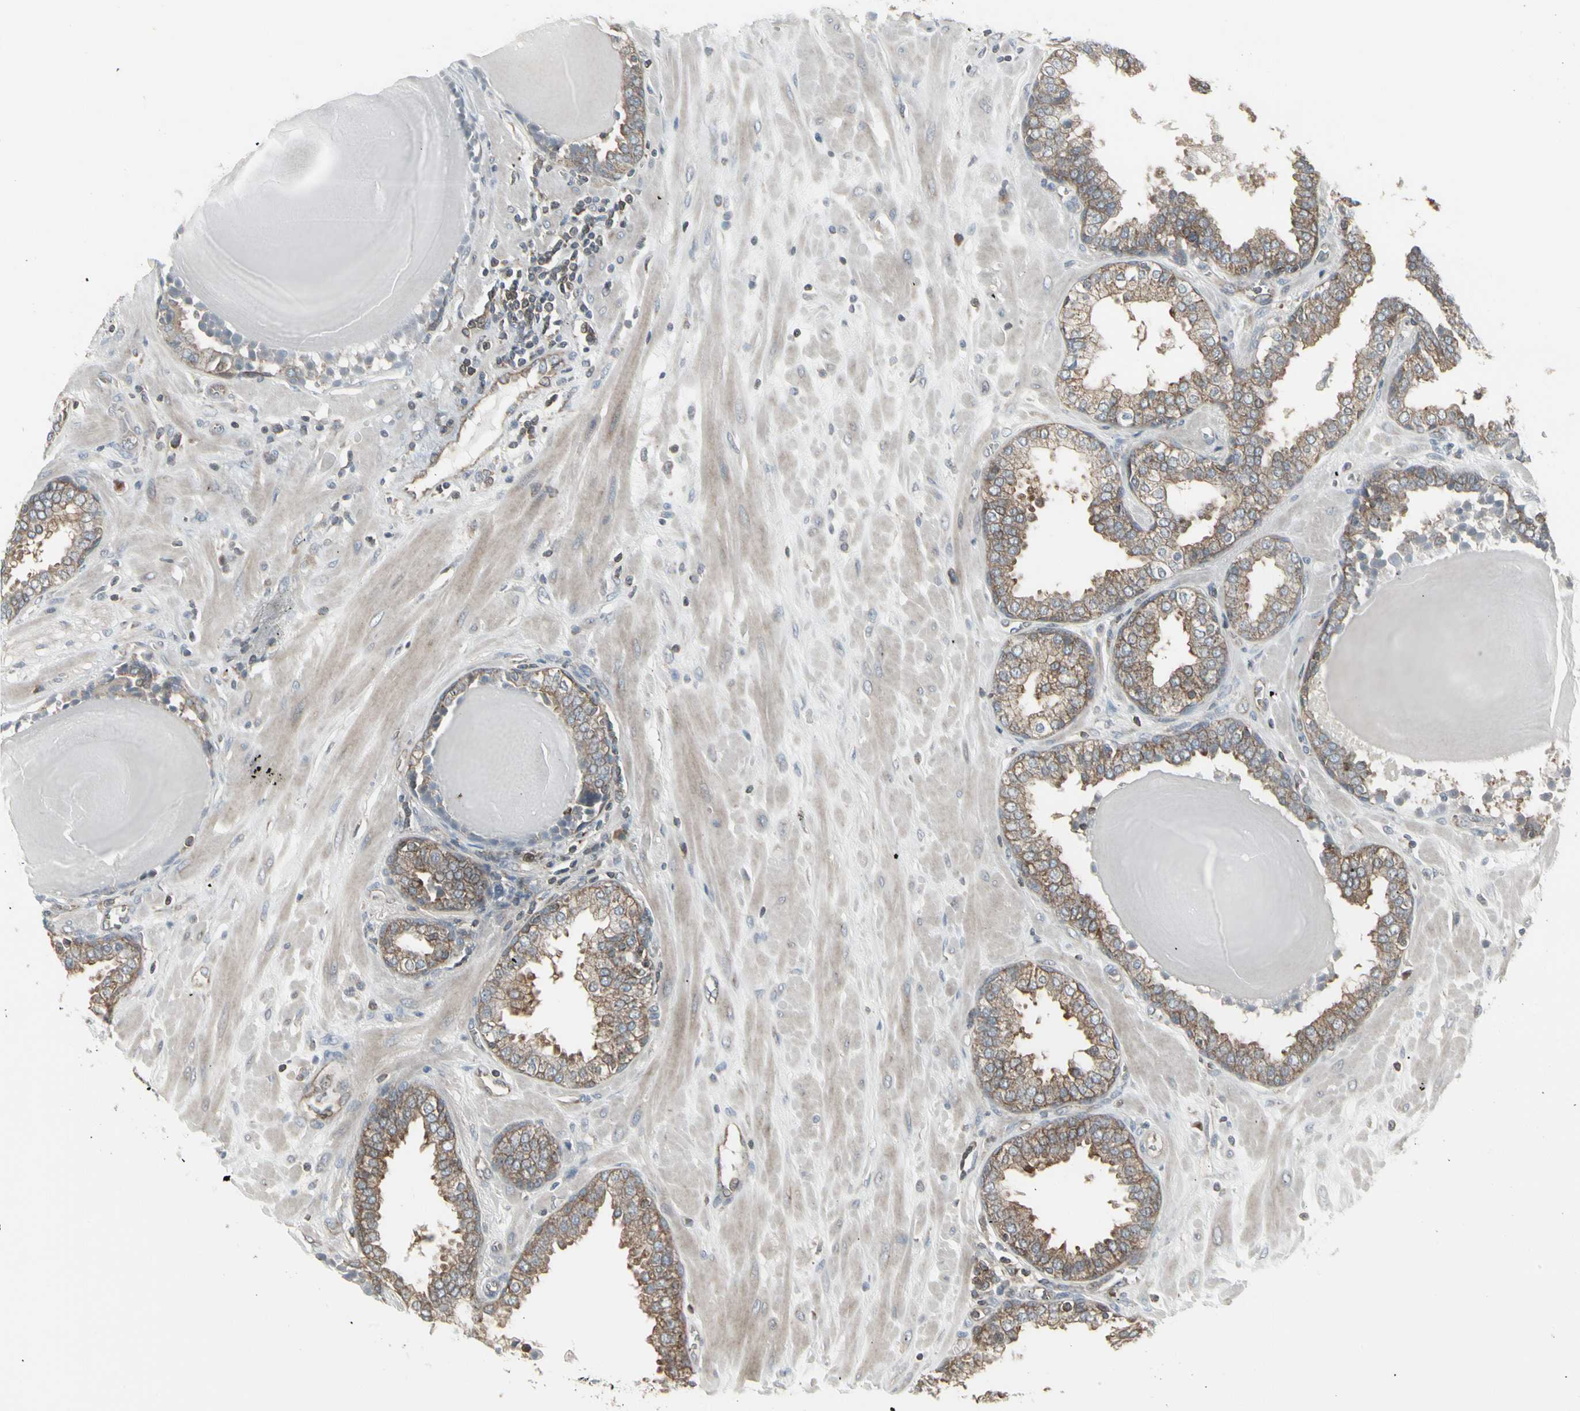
{"staining": {"intensity": "moderate", "quantity": ">75%", "location": "cytoplasmic/membranous"}, "tissue": "prostate", "cell_type": "Glandular cells", "image_type": "normal", "snomed": [{"axis": "morphology", "description": "Normal tissue, NOS"}, {"axis": "topography", "description": "Prostate"}], "caption": "Prostate stained for a protein demonstrates moderate cytoplasmic/membranous positivity in glandular cells.", "gene": "EPS15", "patient": {"sex": "male", "age": 51}}